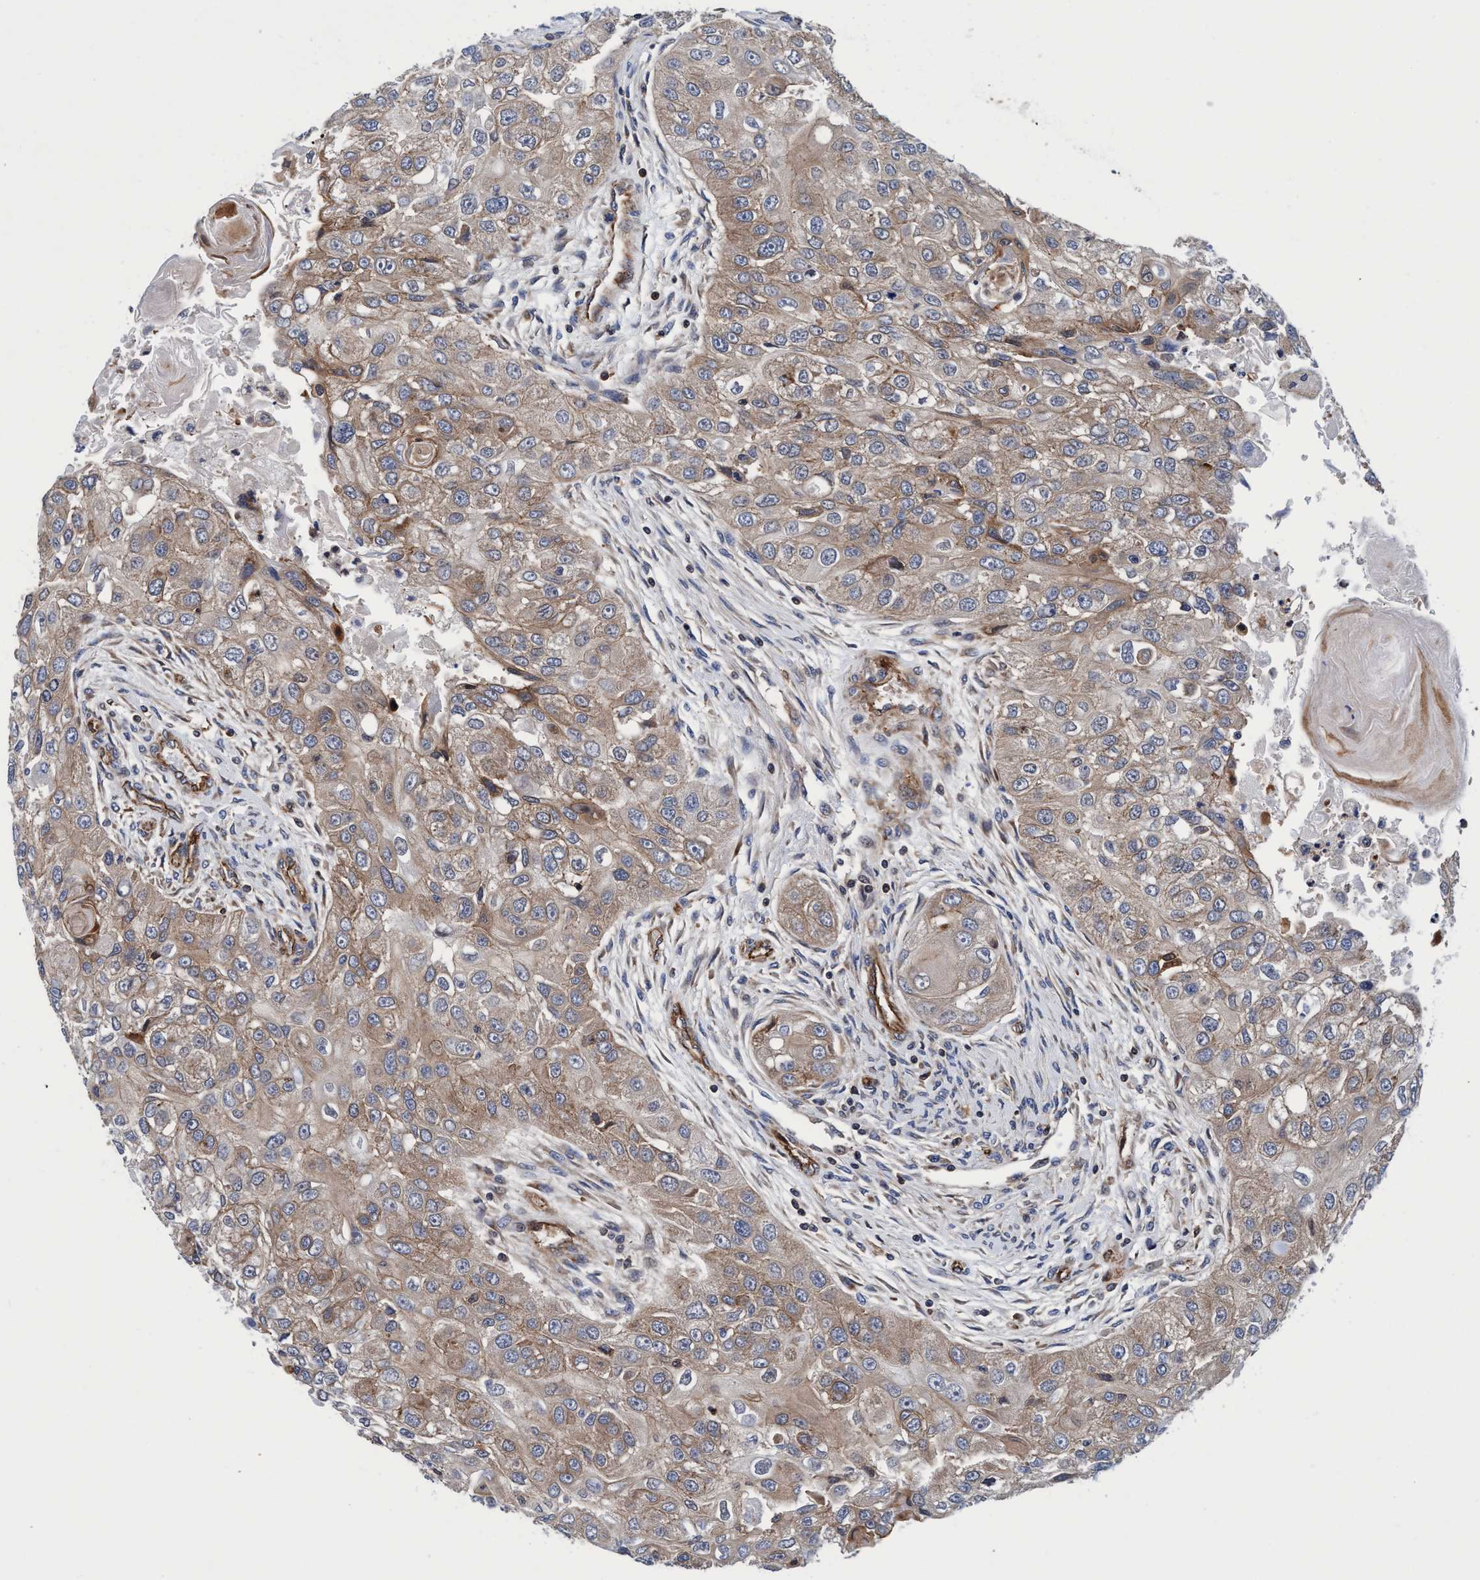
{"staining": {"intensity": "weak", "quantity": ">75%", "location": "cytoplasmic/membranous"}, "tissue": "head and neck cancer", "cell_type": "Tumor cells", "image_type": "cancer", "snomed": [{"axis": "morphology", "description": "Normal tissue, NOS"}, {"axis": "morphology", "description": "Squamous cell carcinoma, NOS"}, {"axis": "topography", "description": "Skeletal muscle"}, {"axis": "topography", "description": "Head-Neck"}], "caption": "Tumor cells reveal low levels of weak cytoplasmic/membranous expression in about >75% of cells in human squamous cell carcinoma (head and neck).", "gene": "MCM3AP", "patient": {"sex": "male", "age": 51}}